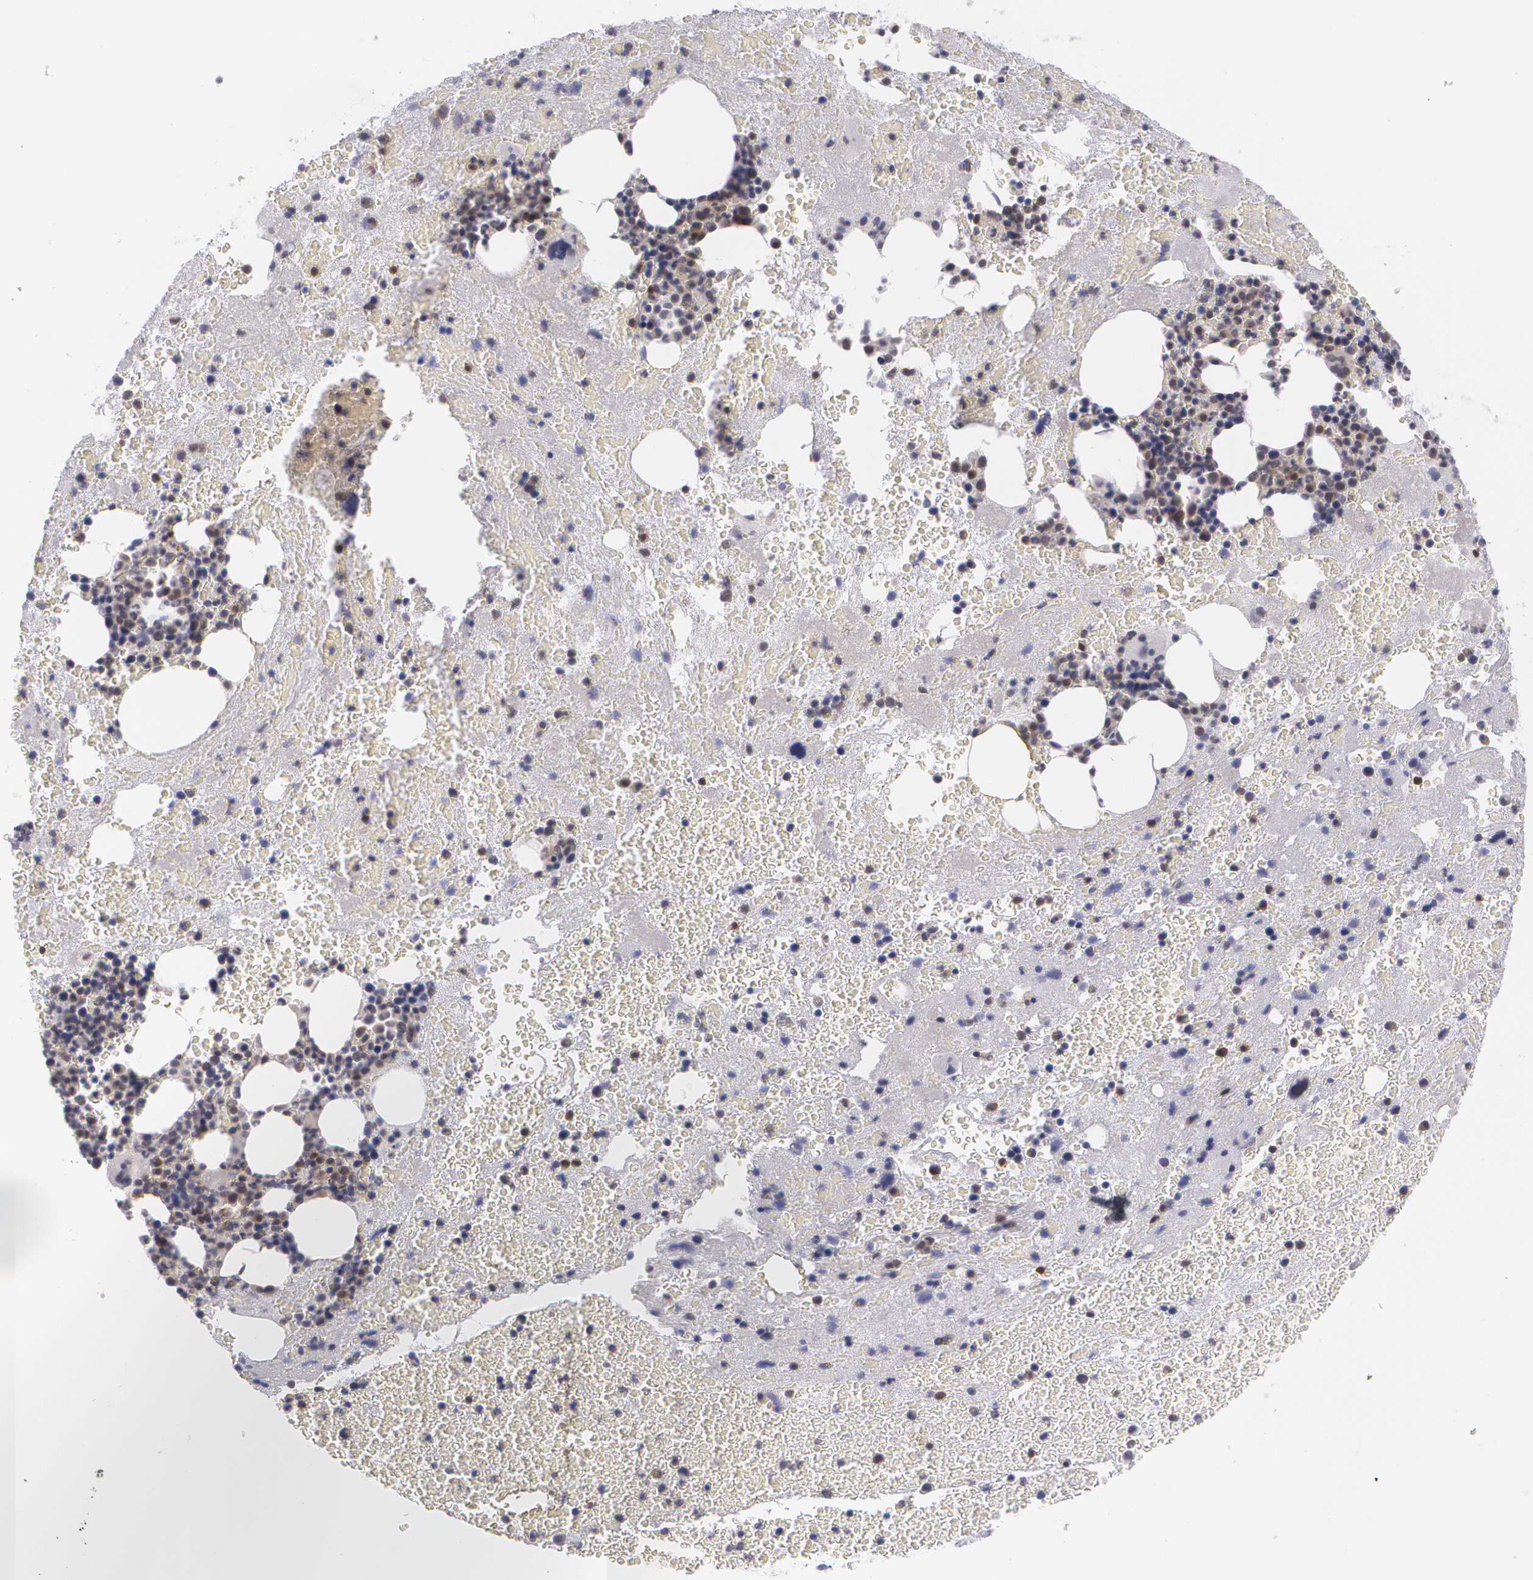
{"staining": {"intensity": "weak", "quantity": "<25%", "location": "cytoplasmic/membranous"}, "tissue": "bone marrow", "cell_type": "Hematopoietic cells", "image_type": "normal", "snomed": [{"axis": "morphology", "description": "Normal tissue, NOS"}, {"axis": "topography", "description": "Bone marrow"}], "caption": "Histopathology image shows no significant protein positivity in hematopoietic cells of unremarkable bone marrow. (Brightfield microscopy of DAB (3,3'-diaminobenzidine) immunohistochemistry (IHC) at high magnification).", "gene": "BCL10", "patient": {"sex": "male", "age": 76}}